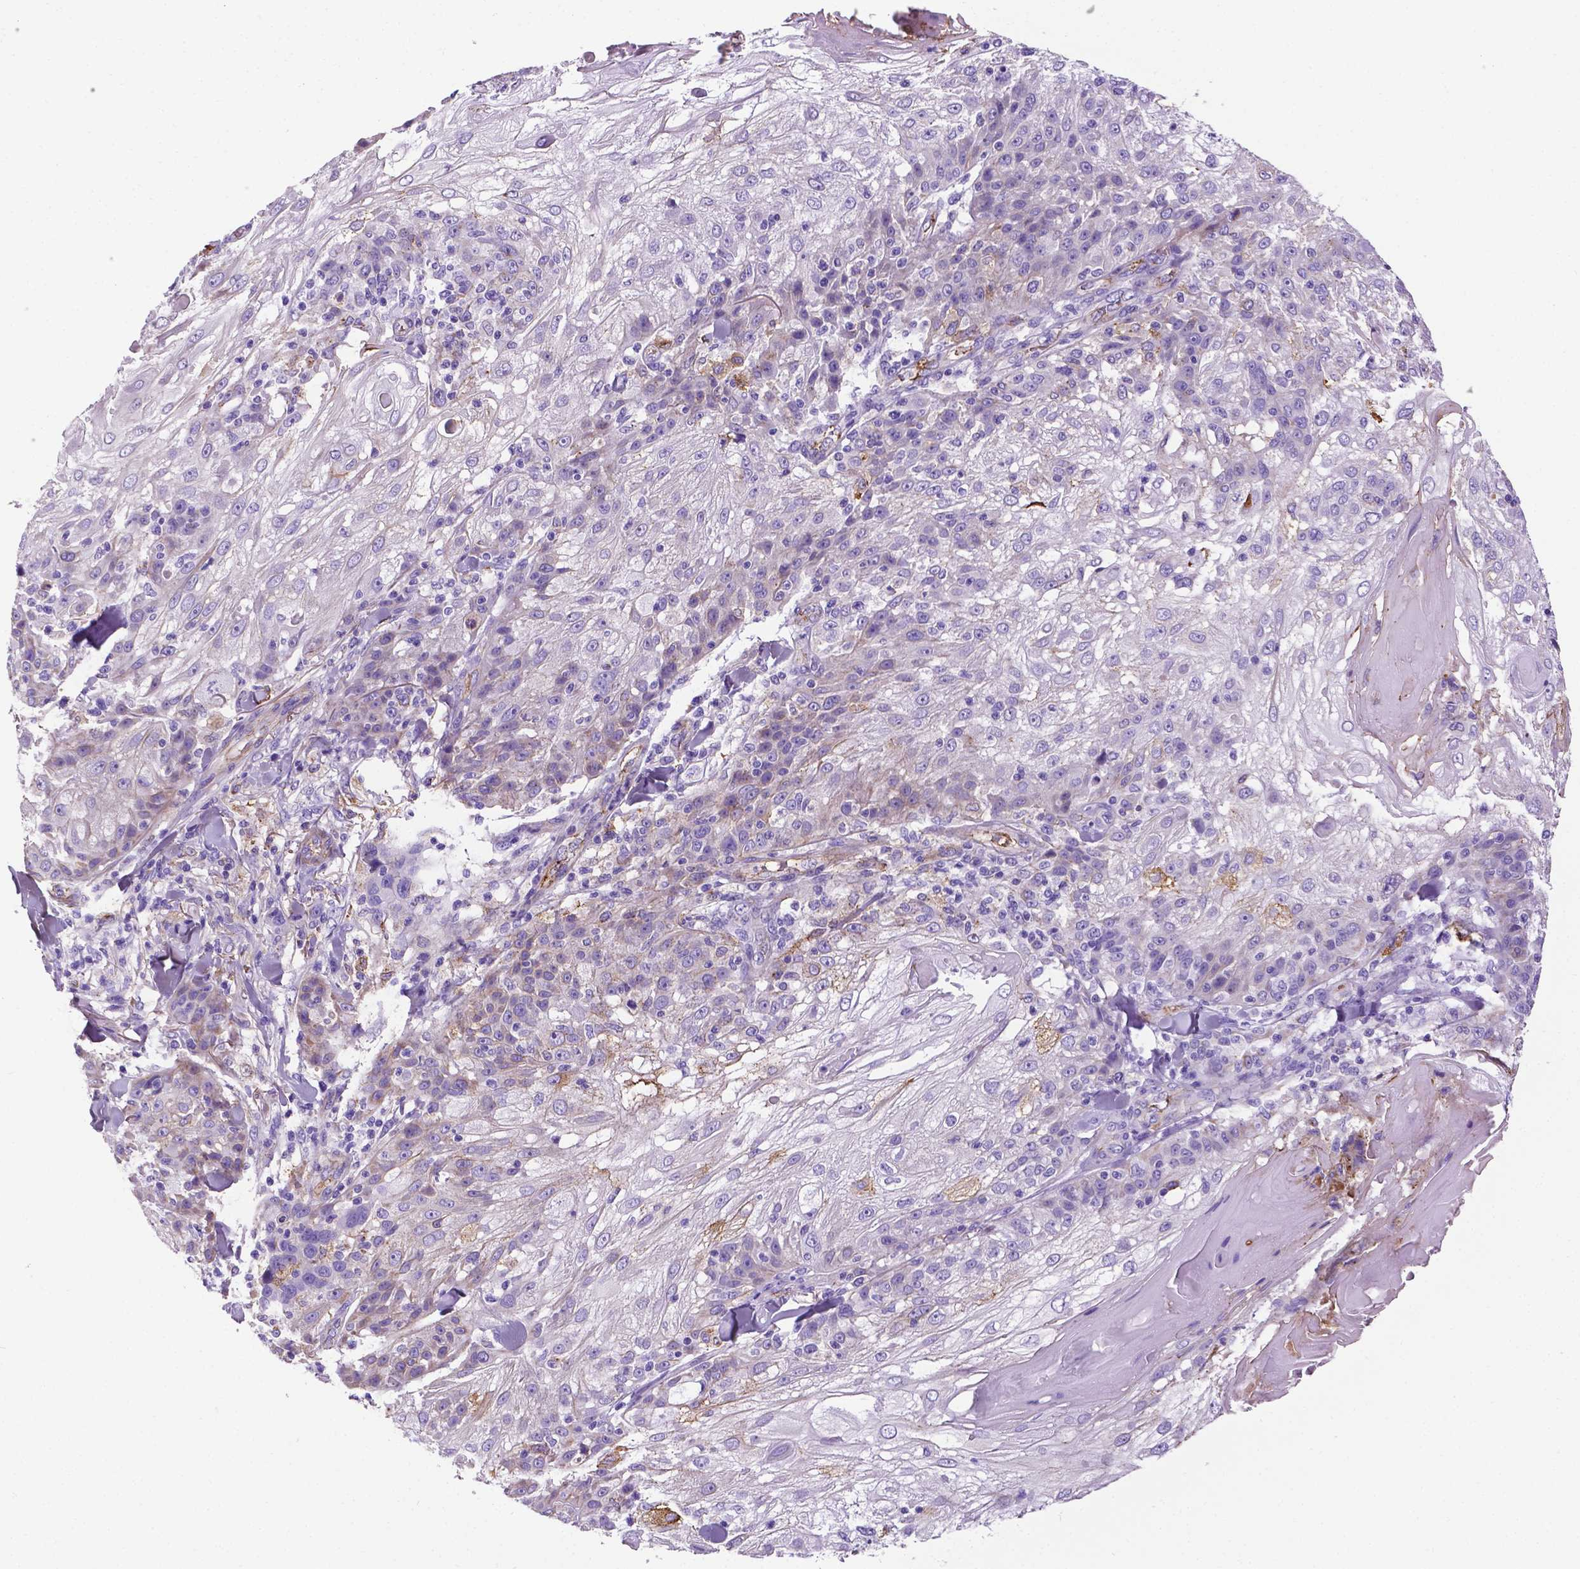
{"staining": {"intensity": "weak", "quantity": "<25%", "location": "cytoplasmic/membranous"}, "tissue": "skin cancer", "cell_type": "Tumor cells", "image_type": "cancer", "snomed": [{"axis": "morphology", "description": "Normal tissue, NOS"}, {"axis": "morphology", "description": "Squamous cell carcinoma, NOS"}, {"axis": "topography", "description": "Skin"}], "caption": "DAB (3,3'-diaminobenzidine) immunohistochemical staining of squamous cell carcinoma (skin) displays no significant expression in tumor cells. (Stains: DAB (3,3'-diaminobenzidine) IHC with hematoxylin counter stain, Microscopy: brightfield microscopy at high magnification).", "gene": "APOE", "patient": {"sex": "female", "age": 83}}